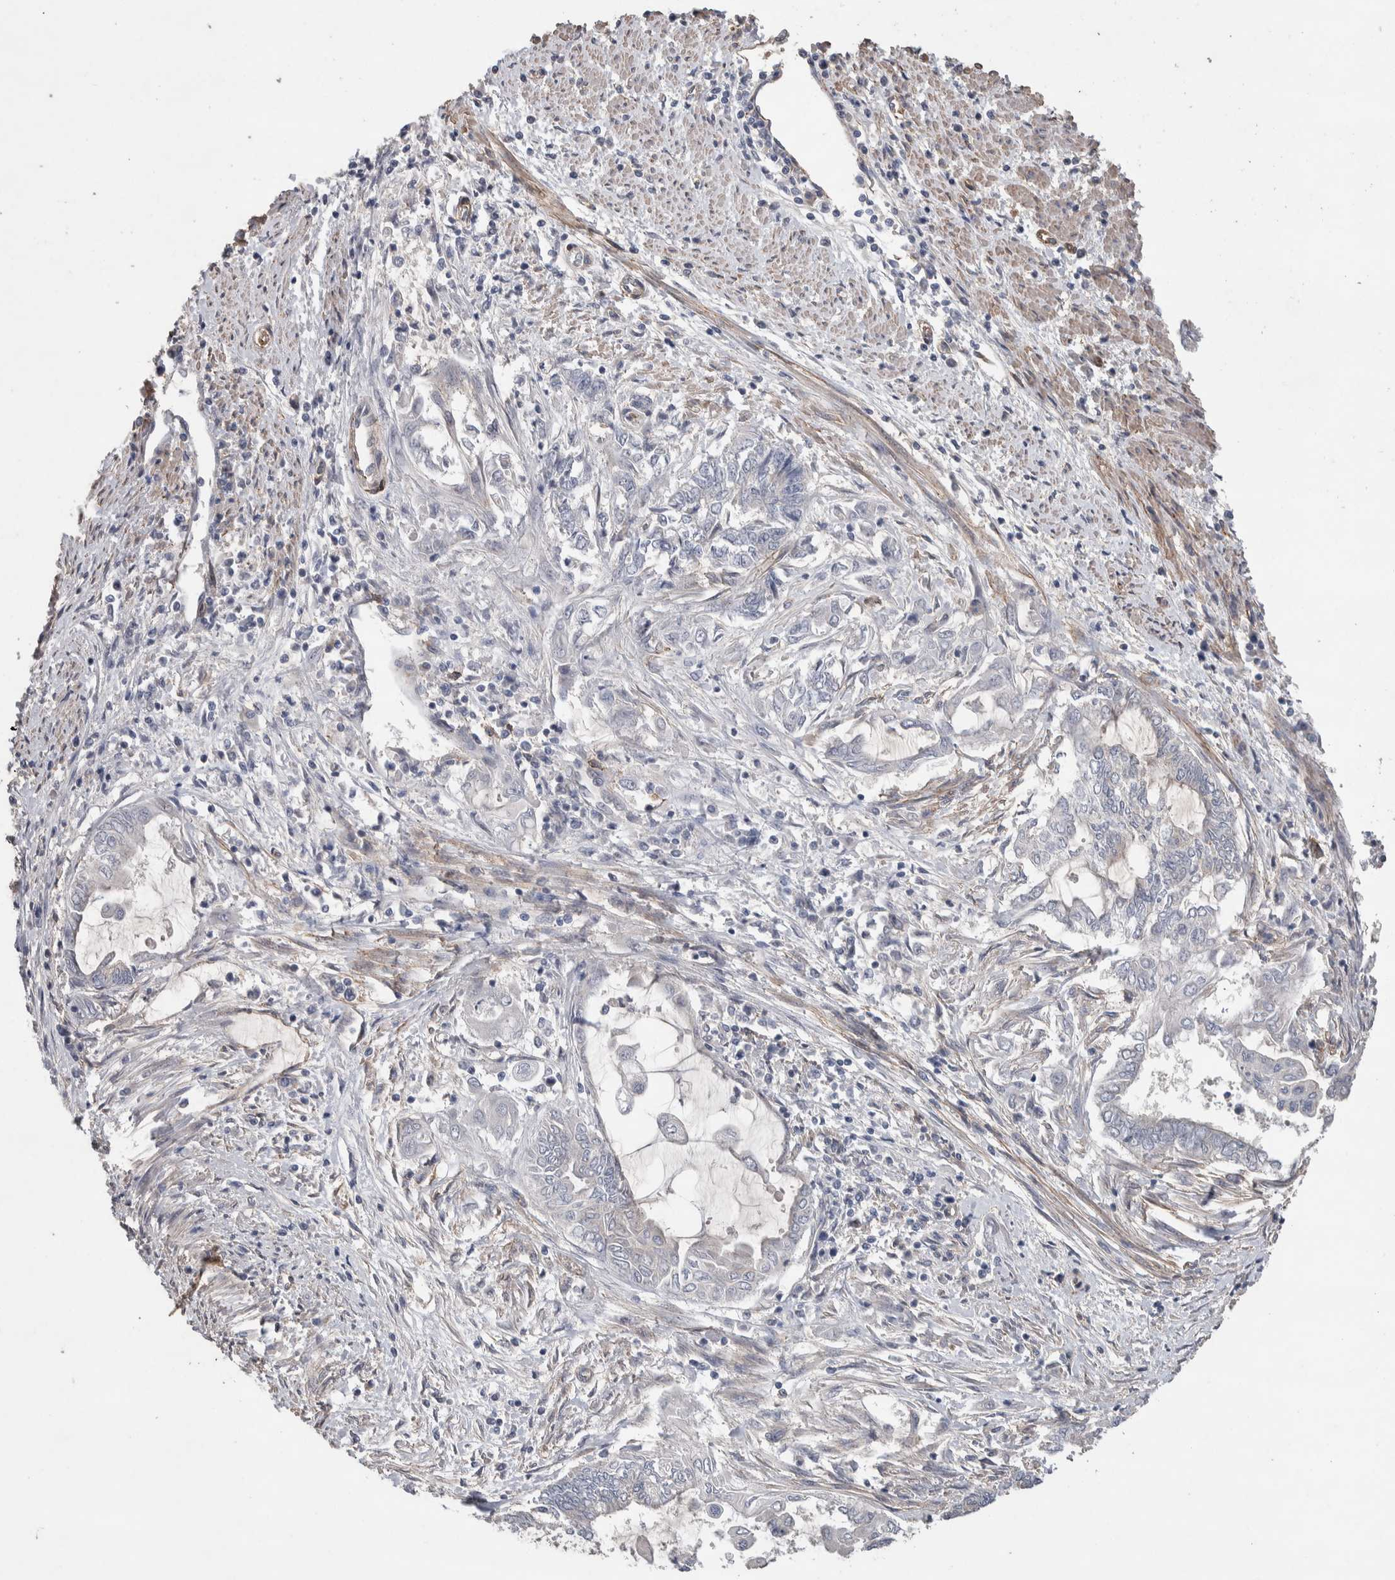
{"staining": {"intensity": "negative", "quantity": "none", "location": "none"}, "tissue": "endometrial cancer", "cell_type": "Tumor cells", "image_type": "cancer", "snomed": [{"axis": "morphology", "description": "Adenocarcinoma, NOS"}, {"axis": "topography", "description": "Uterus"}, {"axis": "topography", "description": "Endometrium"}], "caption": "This histopathology image is of endometrial cancer stained with immunohistochemistry (IHC) to label a protein in brown with the nuclei are counter-stained blue. There is no expression in tumor cells.", "gene": "GCNA", "patient": {"sex": "female", "age": 70}}